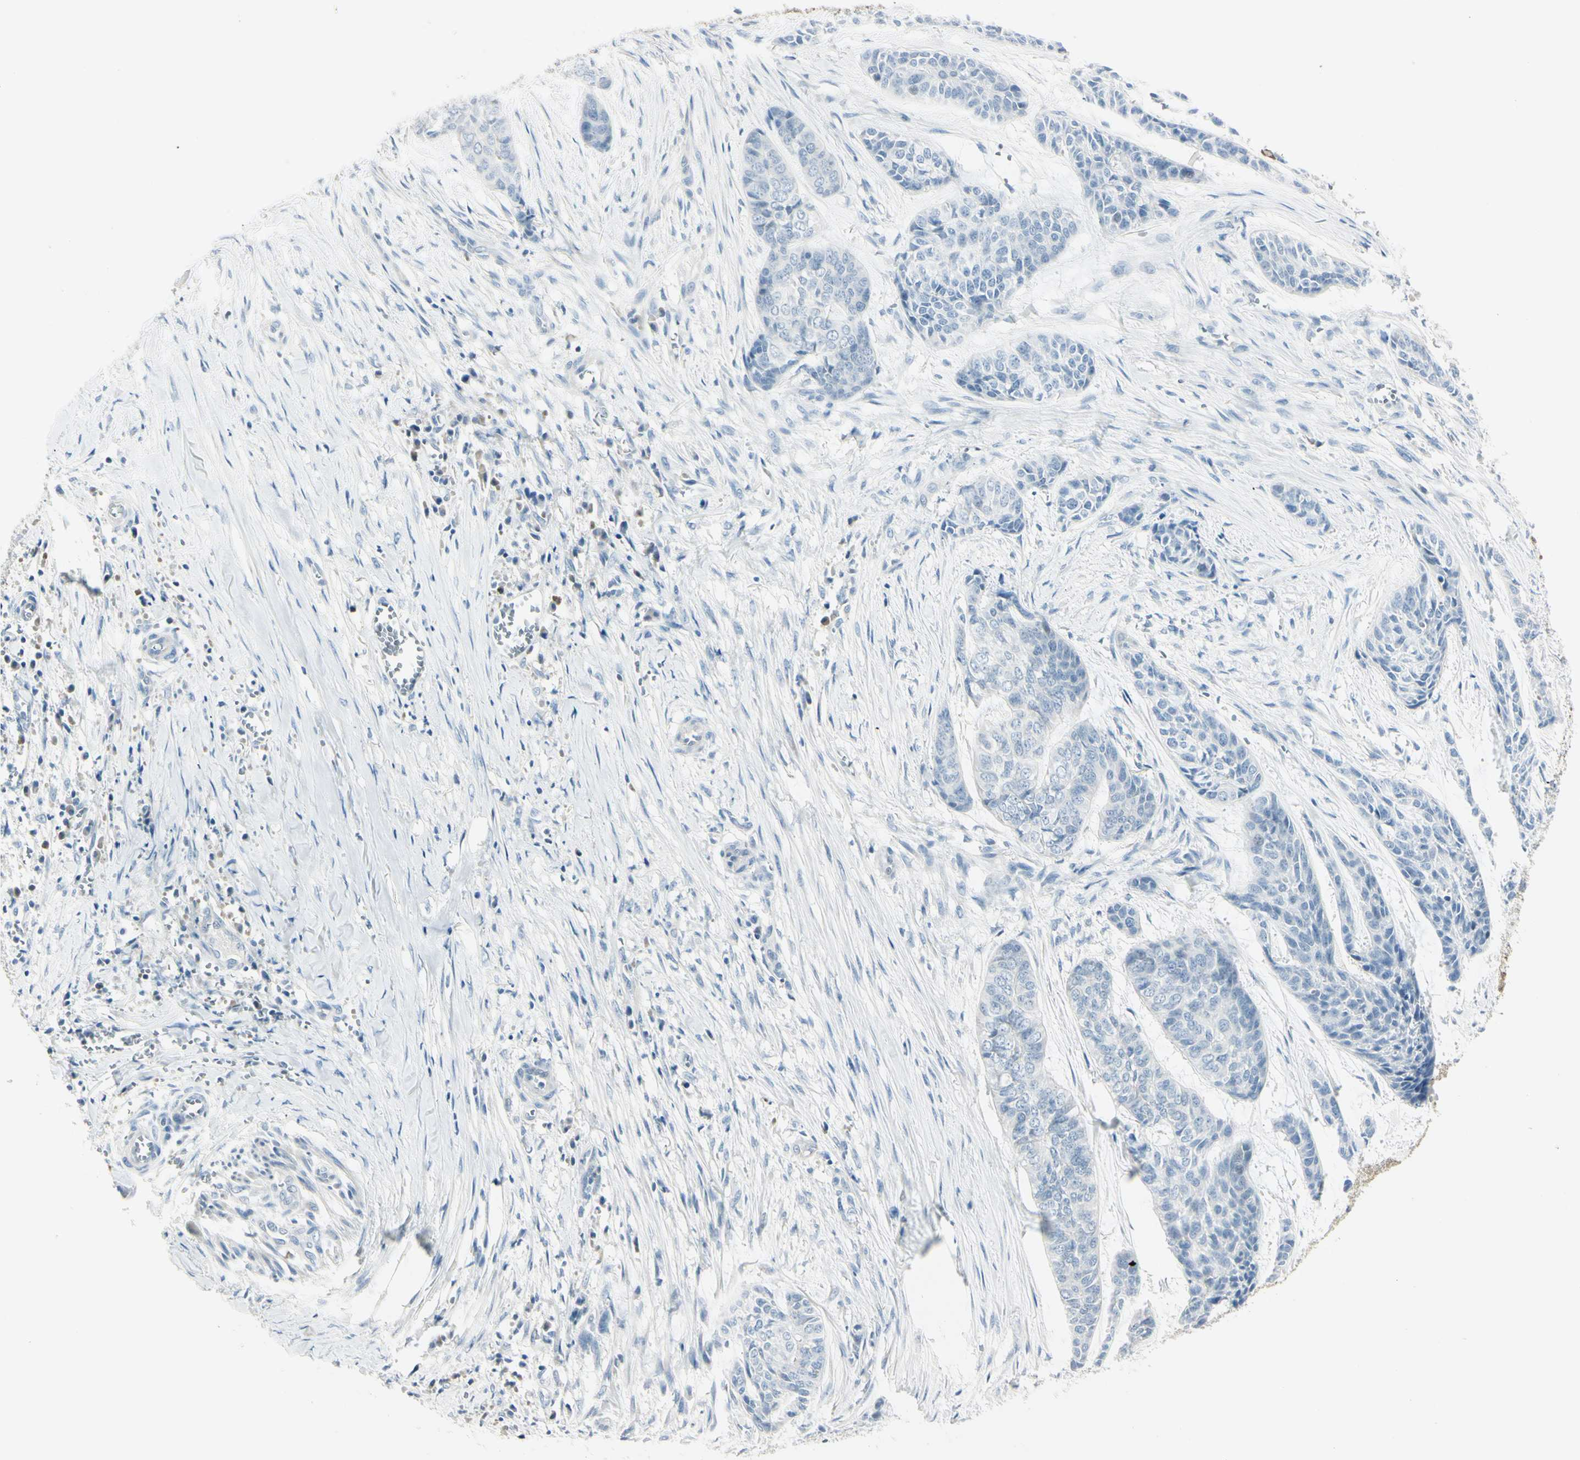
{"staining": {"intensity": "negative", "quantity": "none", "location": "none"}, "tissue": "skin cancer", "cell_type": "Tumor cells", "image_type": "cancer", "snomed": [{"axis": "morphology", "description": "Basal cell carcinoma"}, {"axis": "topography", "description": "Skin"}], "caption": "IHC micrograph of neoplastic tissue: human skin cancer (basal cell carcinoma) stained with DAB (3,3'-diaminobenzidine) displays no significant protein expression in tumor cells.", "gene": "ASB9", "patient": {"sex": "female", "age": 64}}